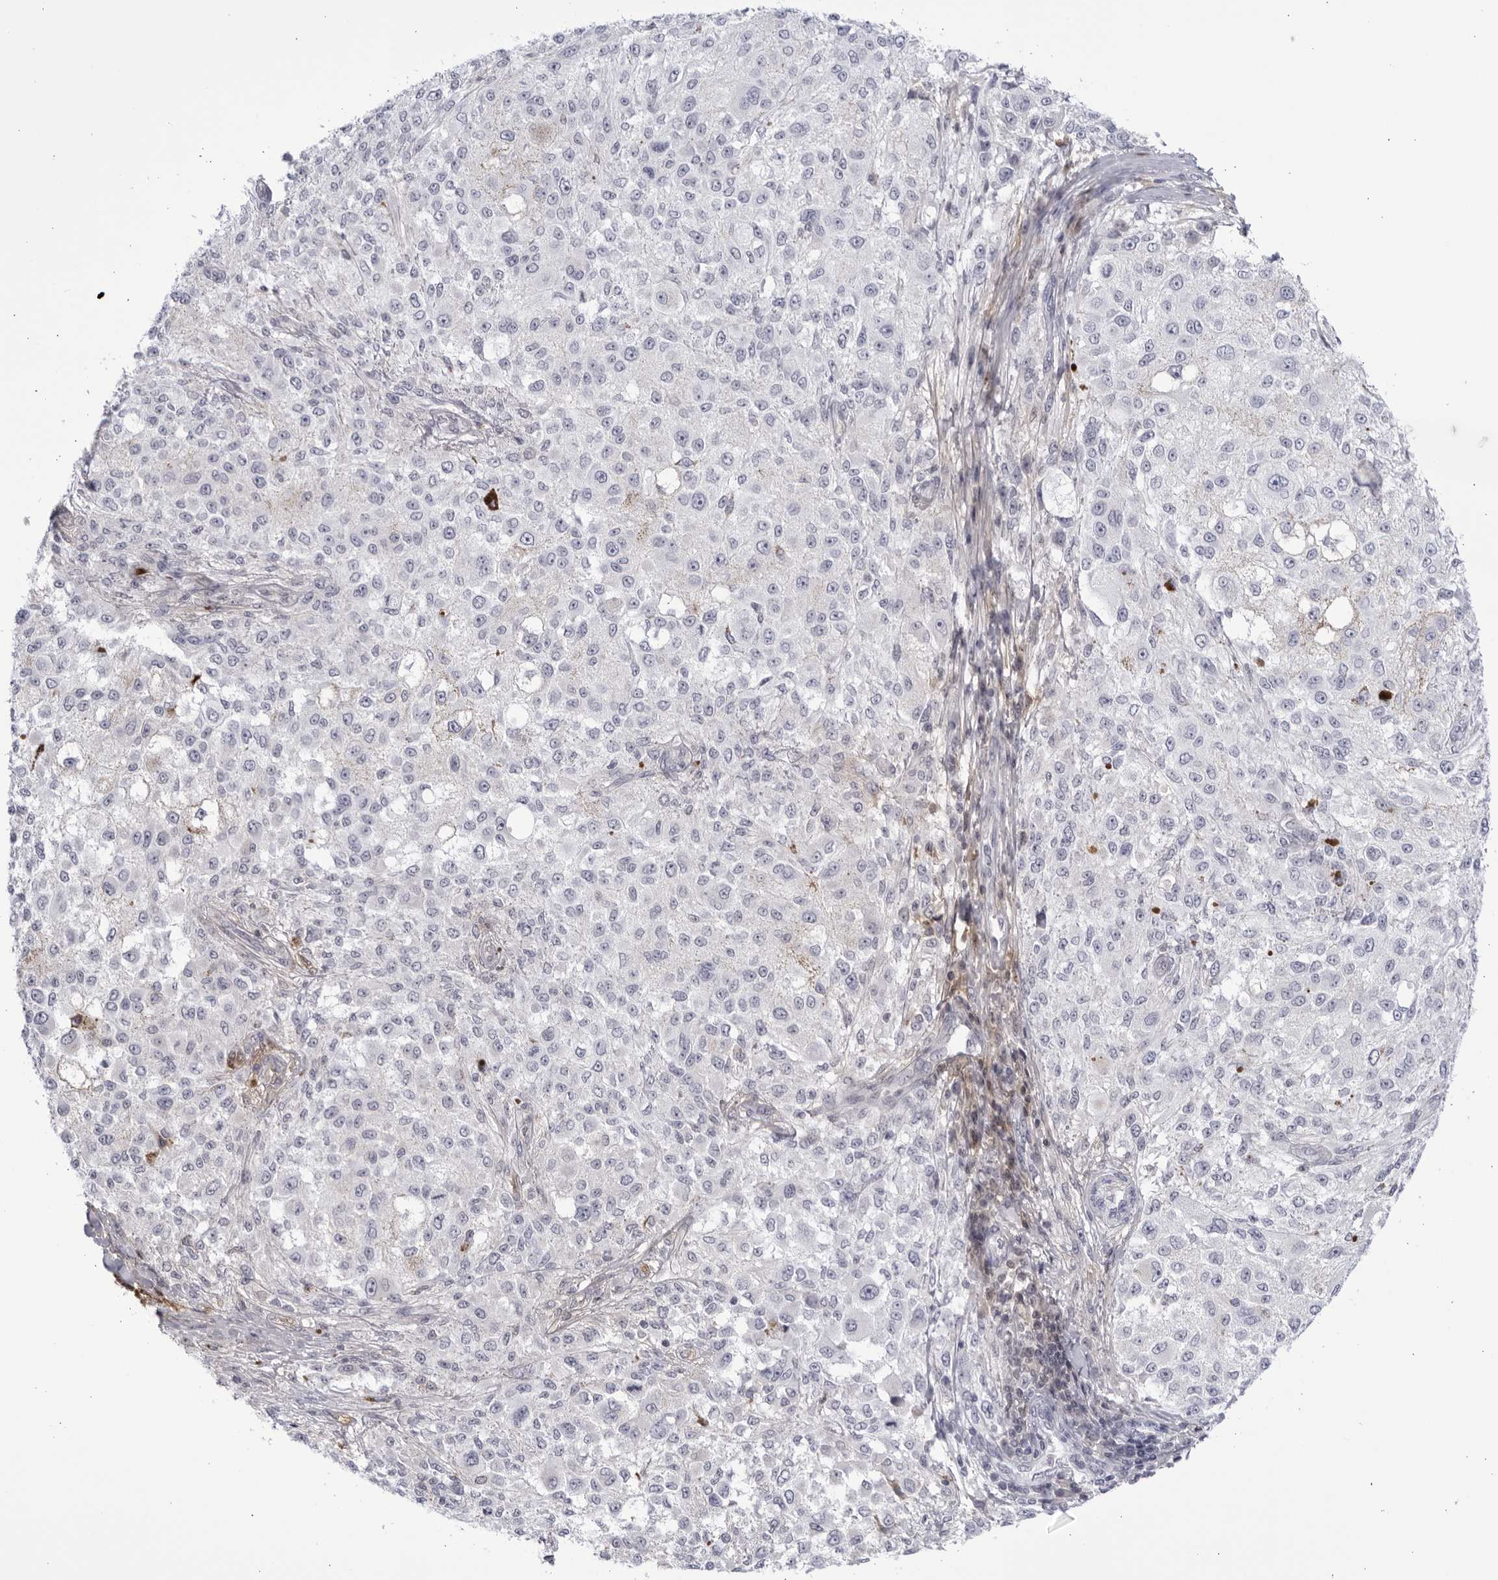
{"staining": {"intensity": "negative", "quantity": "none", "location": "none"}, "tissue": "melanoma", "cell_type": "Tumor cells", "image_type": "cancer", "snomed": [{"axis": "morphology", "description": "Necrosis, NOS"}, {"axis": "morphology", "description": "Malignant melanoma, NOS"}, {"axis": "topography", "description": "Skin"}], "caption": "This is an immunohistochemistry histopathology image of human malignant melanoma. There is no staining in tumor cells.", "gene": "CNBD1", "patient": {"sex": "female", "age": 87}}